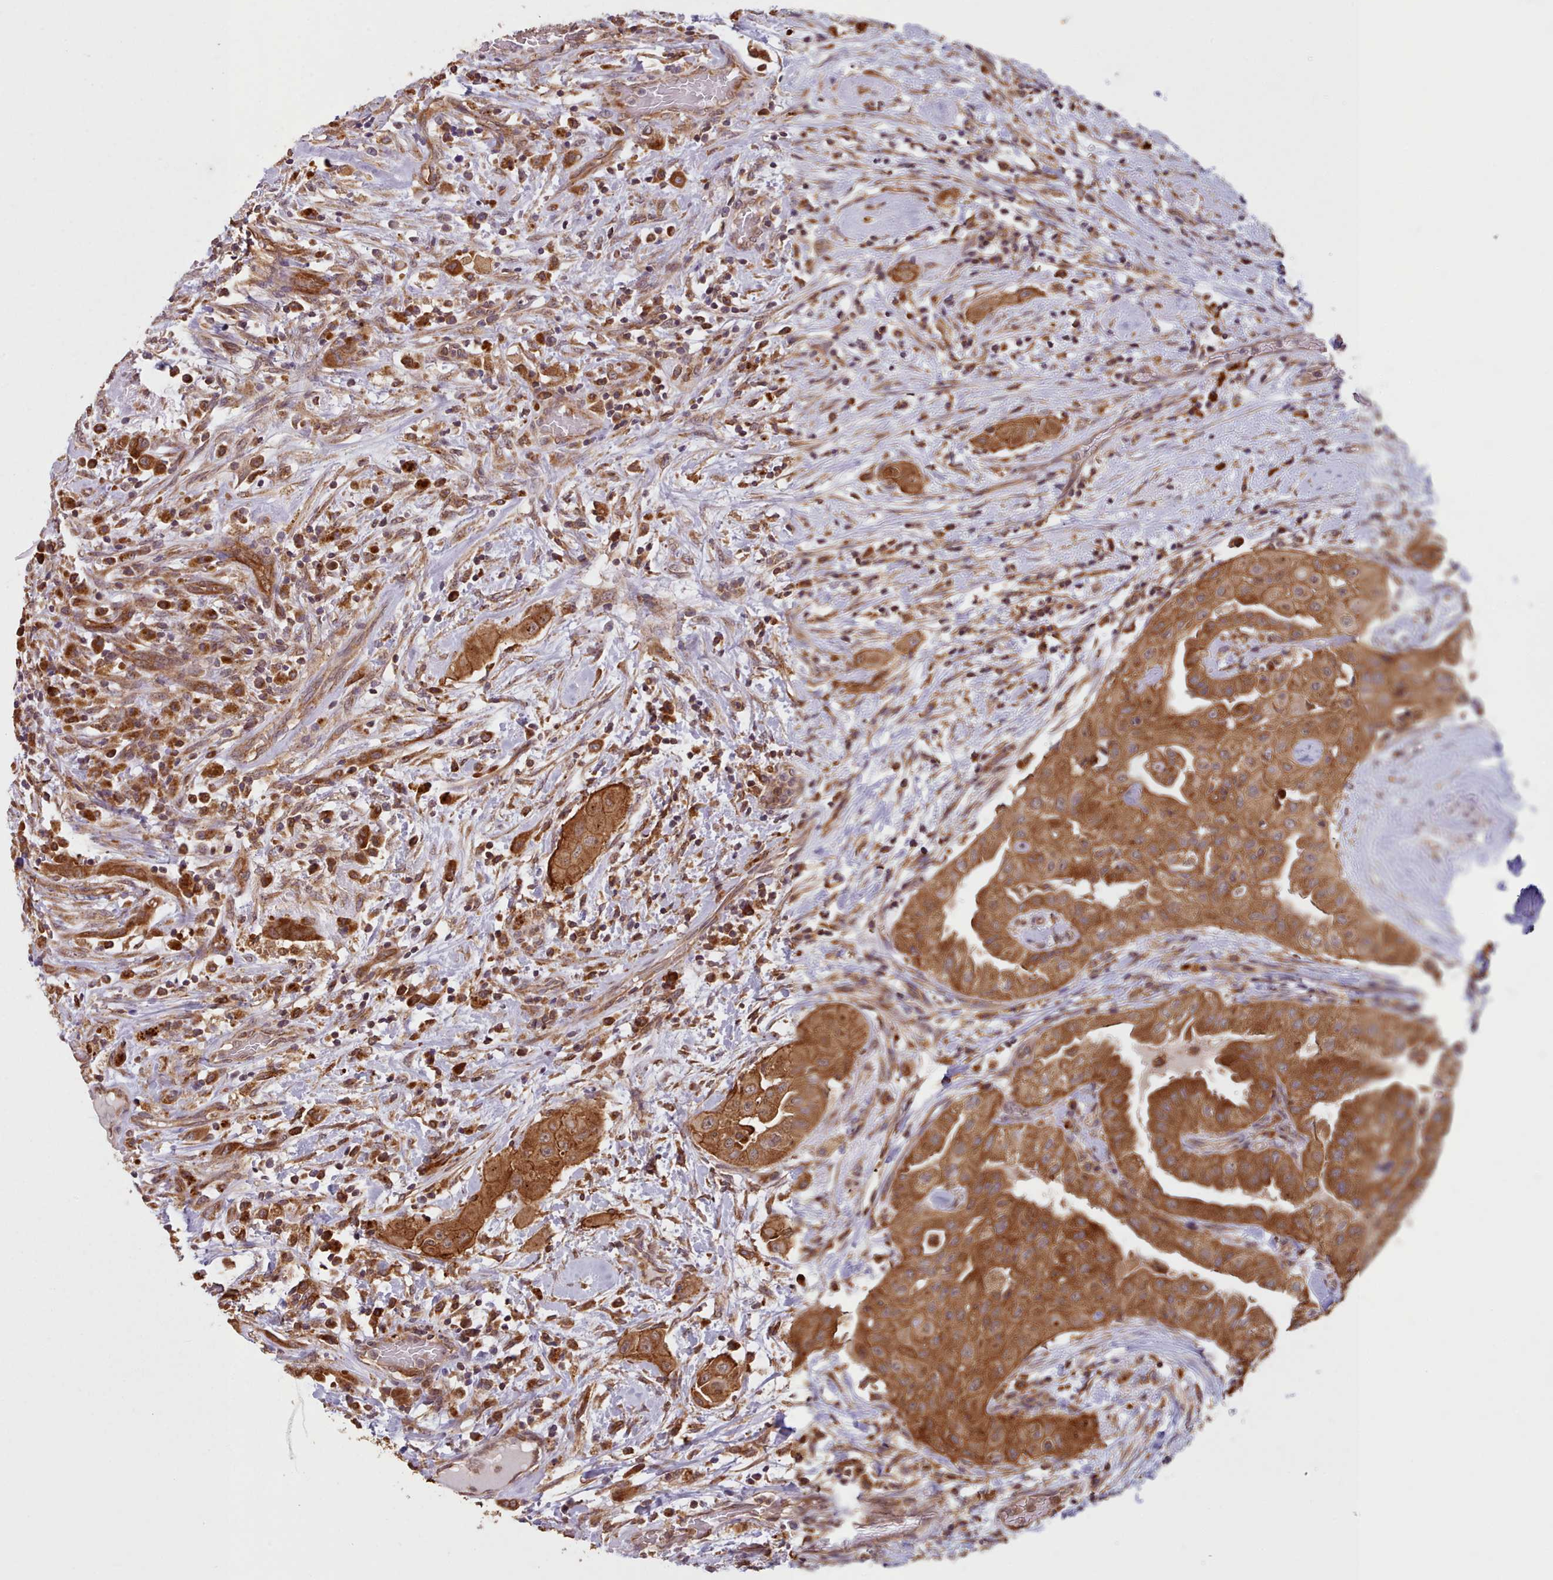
{"staining": {"intensity": "strong", "quantity": ">75%", "location": "cytoplasmic/membranous,nuclear"}, "tissue": "thyroid cancer", "cell_type": "Tumor cells", "image_type": "cancer", "snomed": [{"axis": "morphology", "description": "Papillary adenocarcinoma, NOS"}, {"axis": "topography", "description": "Thyroid gland"}], "caption": "Strong cytoplasmic/membranous and nuclear expression is identified in about >75% of tumor cells in papillary adenocarcinoma (thyroid).", "gene": "CRYBG1", "patient": {"sex": "female", "age": 59}}